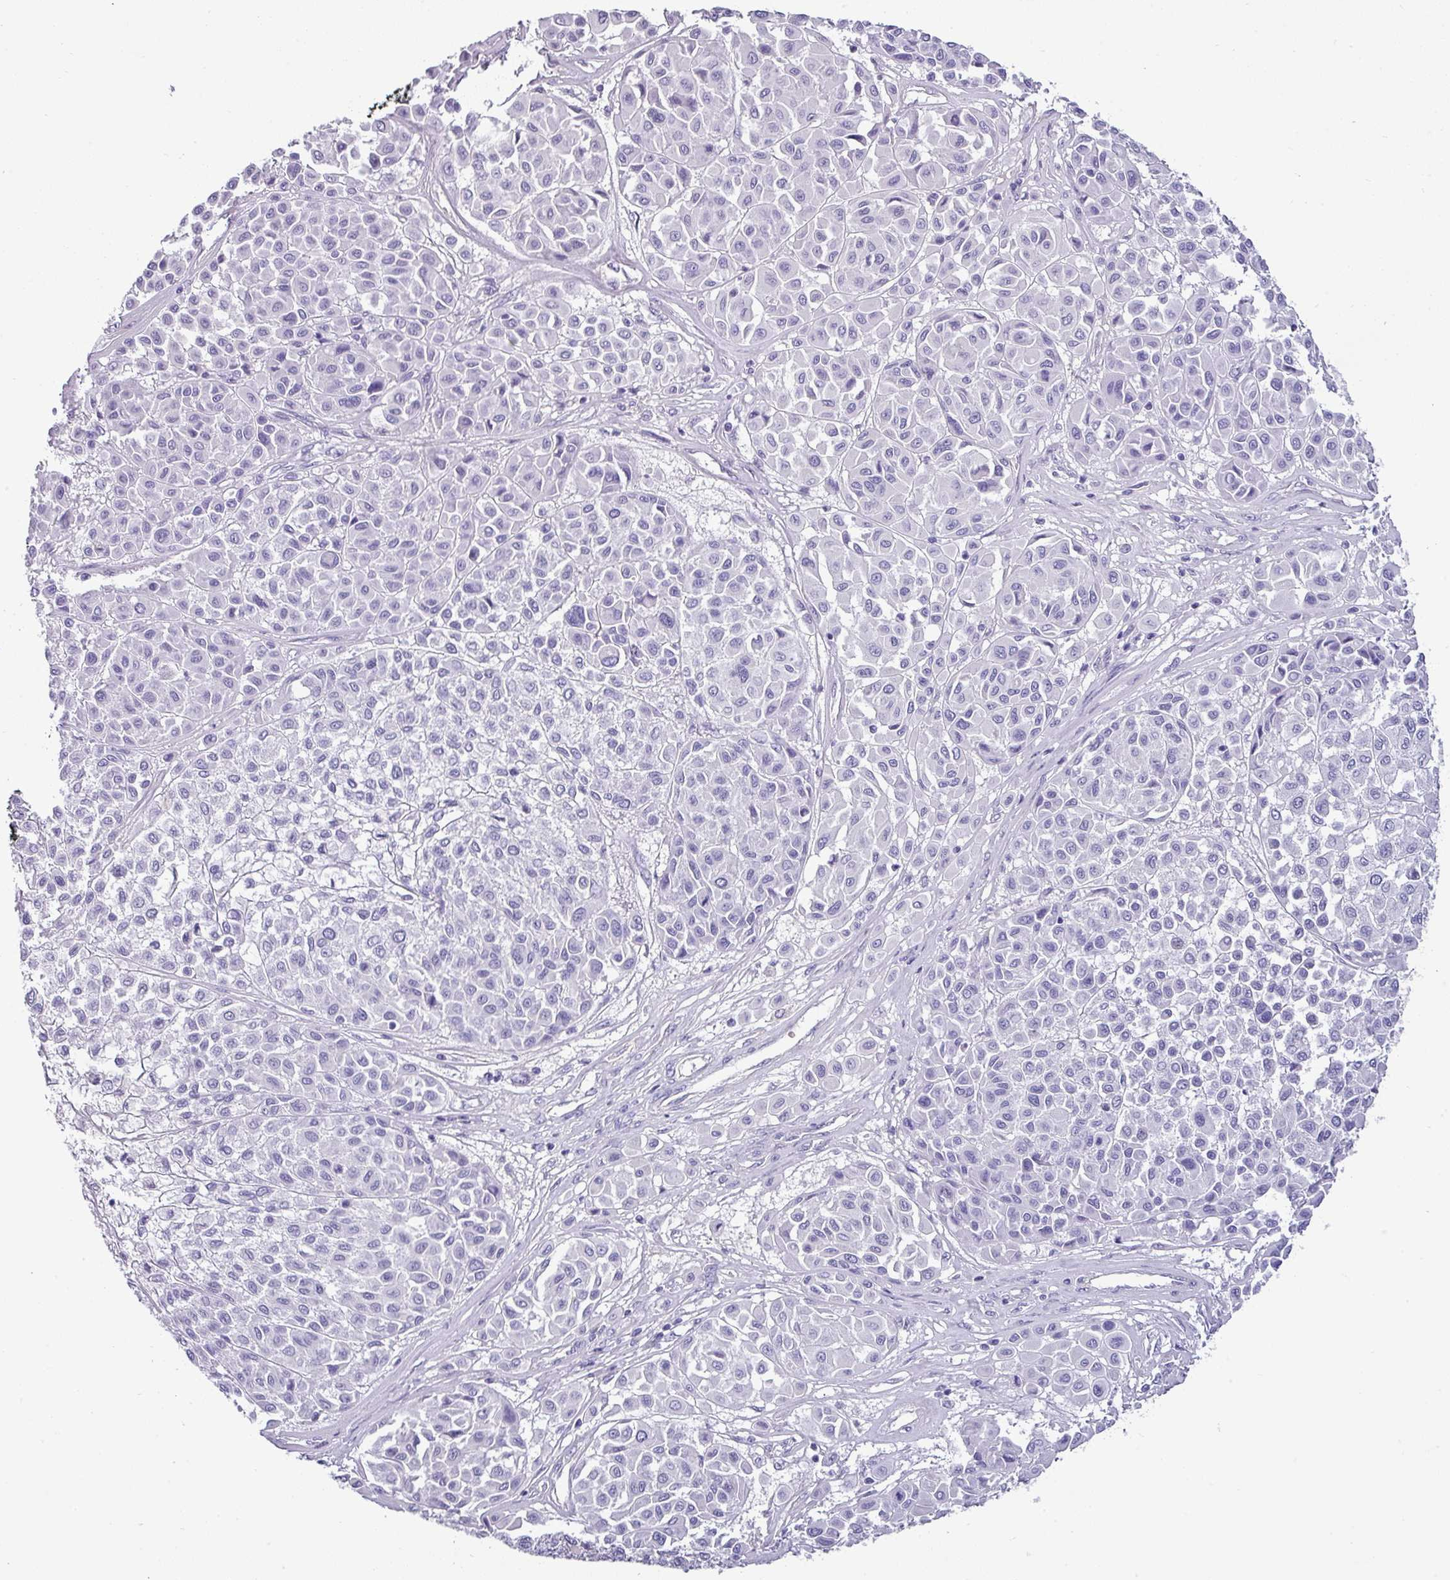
{"staining": {"intensity": "negative", "quantity": "none", "location": "none"}, "tissue": "melanoma", "cell_type": "Tumor cells", "image_type": "cancer", "snomed": [{"axis": "morphology", "description": "Malignant melanoma, Metastatic site"}, {"axis": "topography", "description": "Soft tissue"}], "caption": "Immunohistochemistry image of neoplastic tissue: malignant melanoma (metastatic site) stained with DAB shows no significant protein staining in tumor cells. (DAB (3,3'-diaminobenzidine) IHC with hematoxylin counter stain).", "gene": "VCX2", "patient": {"sex": "male", "age": 41}}